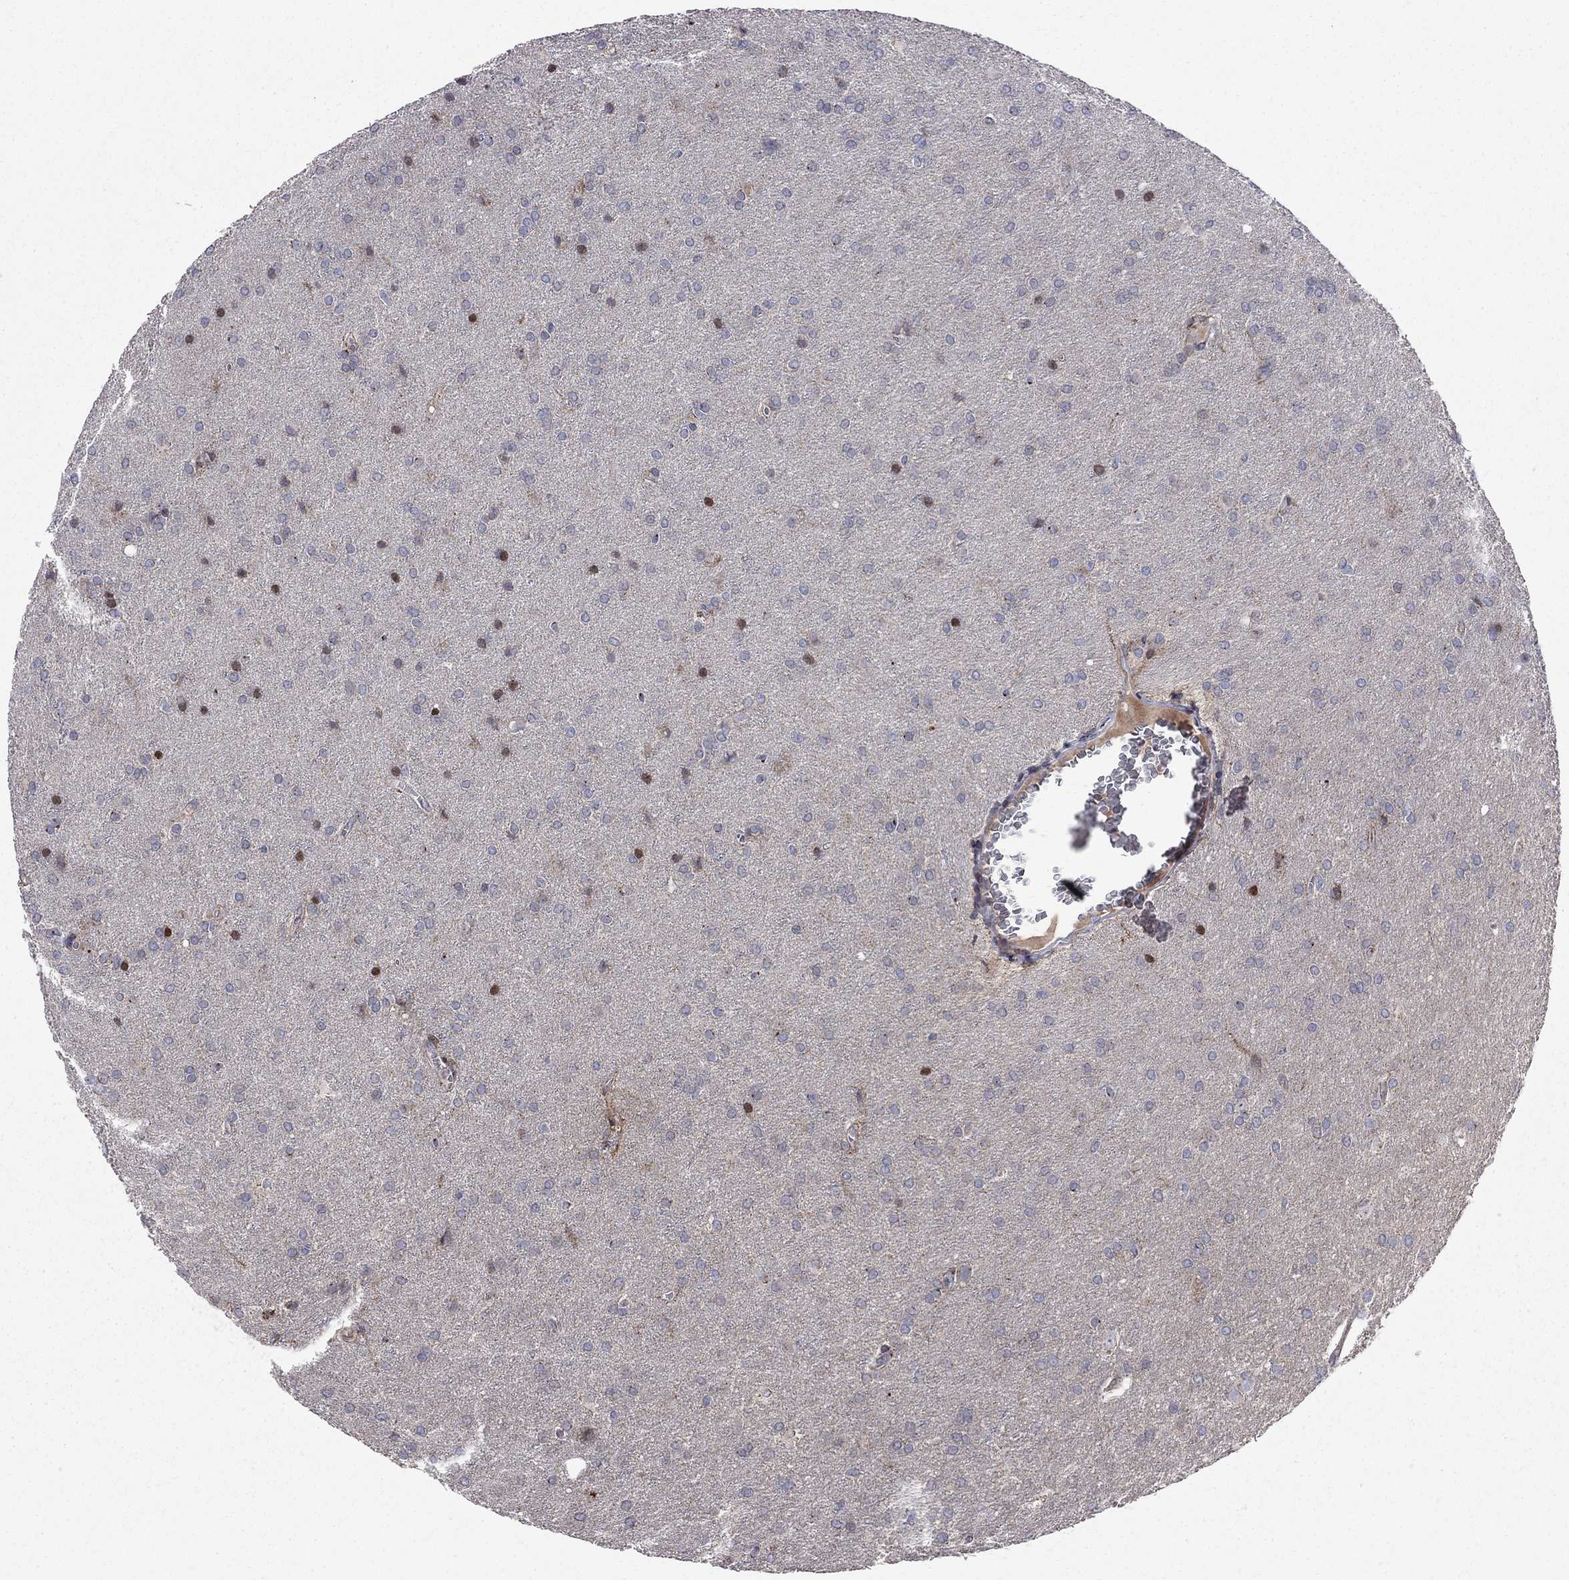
{"staining": {"intensity": "strong", "quantity": "25%-75%", "location": "cytoplasmic/membranous"}, "tissue": "glioma", "cell_type": "Tumor cells", "image_type": "cancer", "snomed": [{"axis": "morphology", "description": "Glioma, malignant, Low grade"}, {"axis": "topography", "description": "Brain"}], "caption": "Immunohistochemical staining of human malignant low-grade glioma shows strong cytoplasmic/membranous protein positivity in about 25%-75% of tumor cells. Immunohistochemistry (ihc) stains the protein in brown and the nuclei are stained blue.", "gene": "ERN2", "patient": {"sex": "female", "age": 32}}